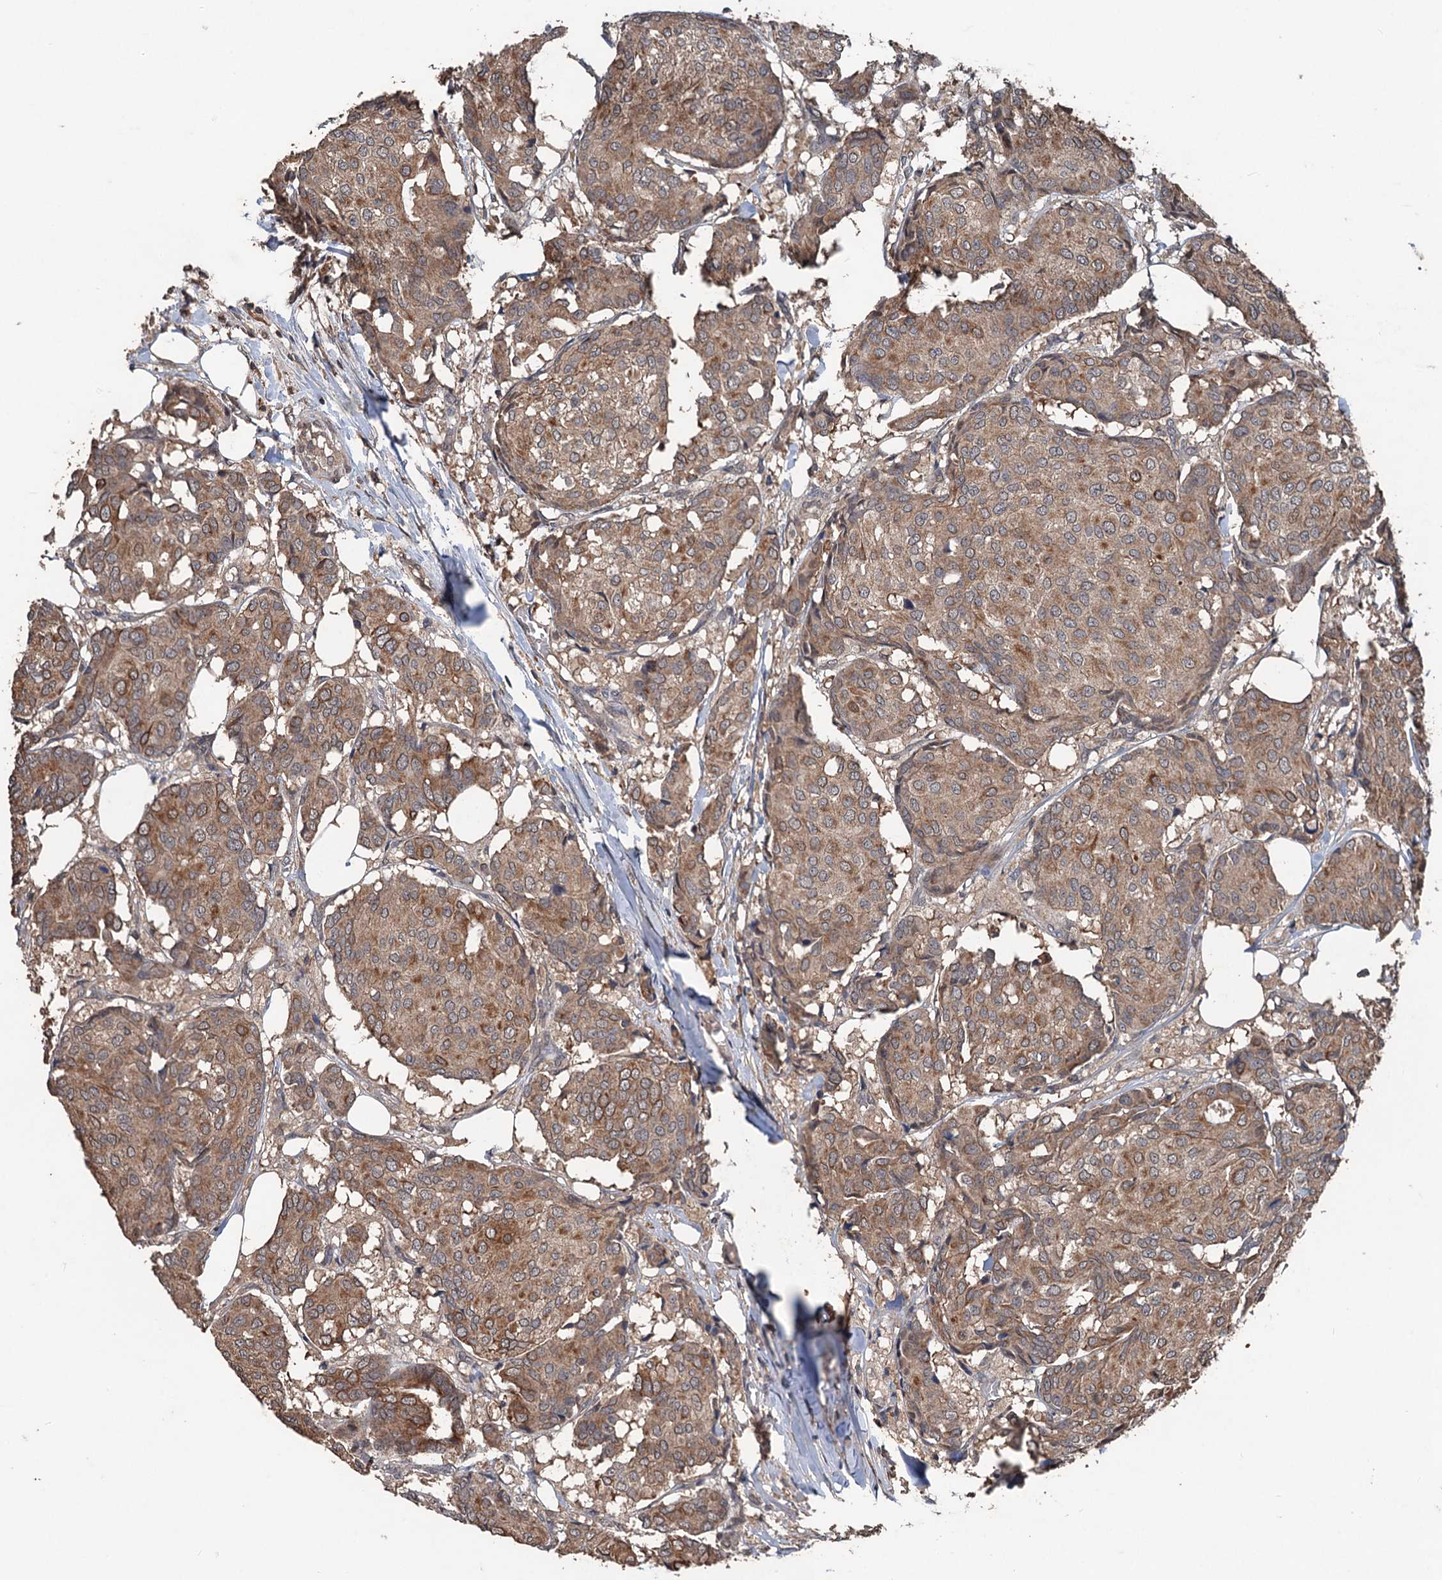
{"staining": {"intensity": "moderate", "quantity": ">75%", "location": "cytoplasmic/membranous"}, "tissue": "breast cancer", "cell_type": "Tumor cells", "image_type": "cancer", "snomed": [{"axis": "morphology", "description": "Duct carcinoma"}, {"axis": "topography", "description": "Breast"}], "caption": "High-magnification brightfield microscopy of breast cancer stained with DAB (3,3'-diaminobenzidine) (brown) and counterstained with hematoxylin (blue). tumor cells exhibit moderate cytoplasmic/membranous expression is identified in about>75% of cells. (Stains: DAB (3,3'-diaminobenzidine) in brown, nuclei in blue, Microscopy: brightfield microscopy at high magnification).", "gene": "ZNF438", "patient": {"sex": "female", "age": 75}}